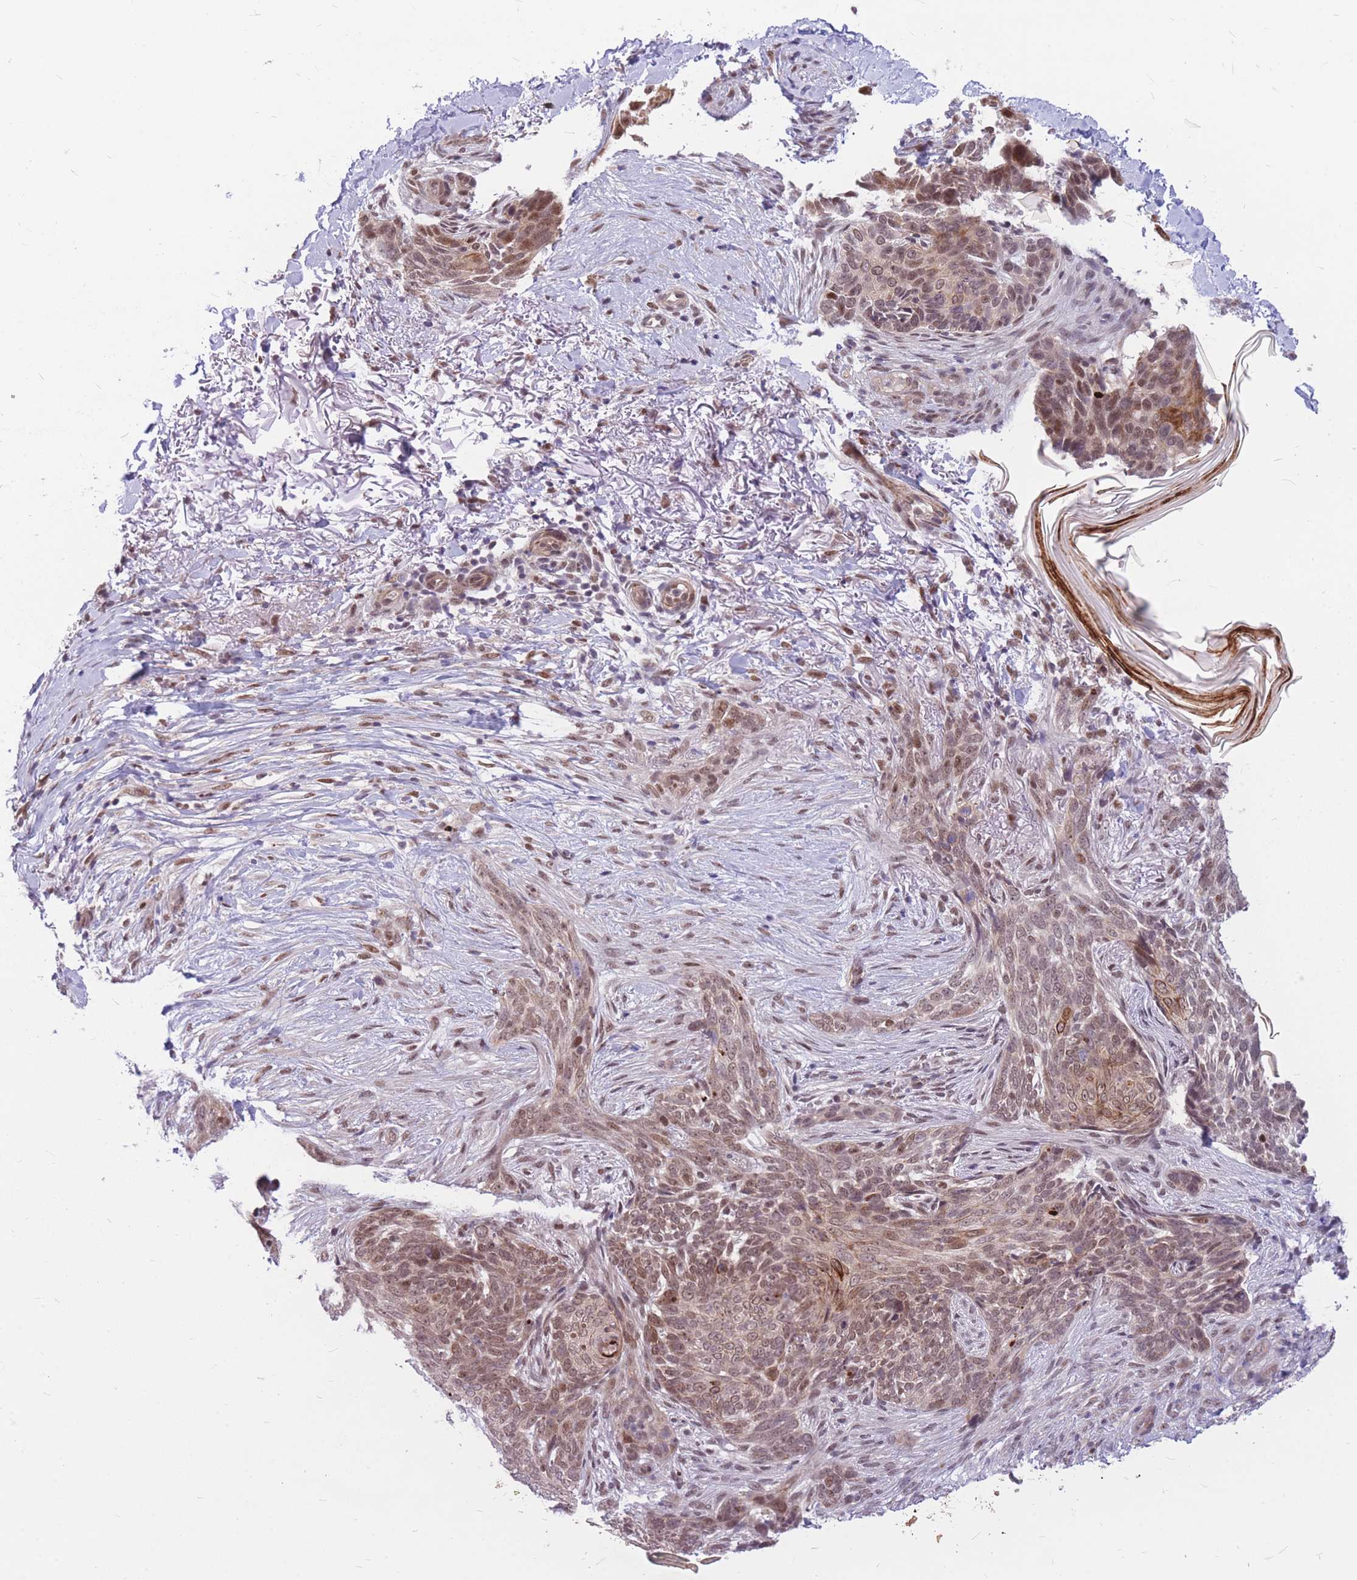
{"staining": {"intensity": "moderate", "quantity": ">75%", "location": "nuclear"}, "tissue": "skin cancer", "cell_type": "Tumor cells", "image_type": "cancer", "snomed": [{"axis": "morphology", "description": "Normal tissue, NOS"}, {"axis": "morphology", "description": "Basal cell carcinoma"}, {"axis": "topography", "description": "Skin"}], "caption": "A brown stain labels moderate nuclear staining of a protein in basal cell carcinoma (skin) tumor cells.", "gene": "ERCC2", "patient": {"sex": "female", "age": 67}}